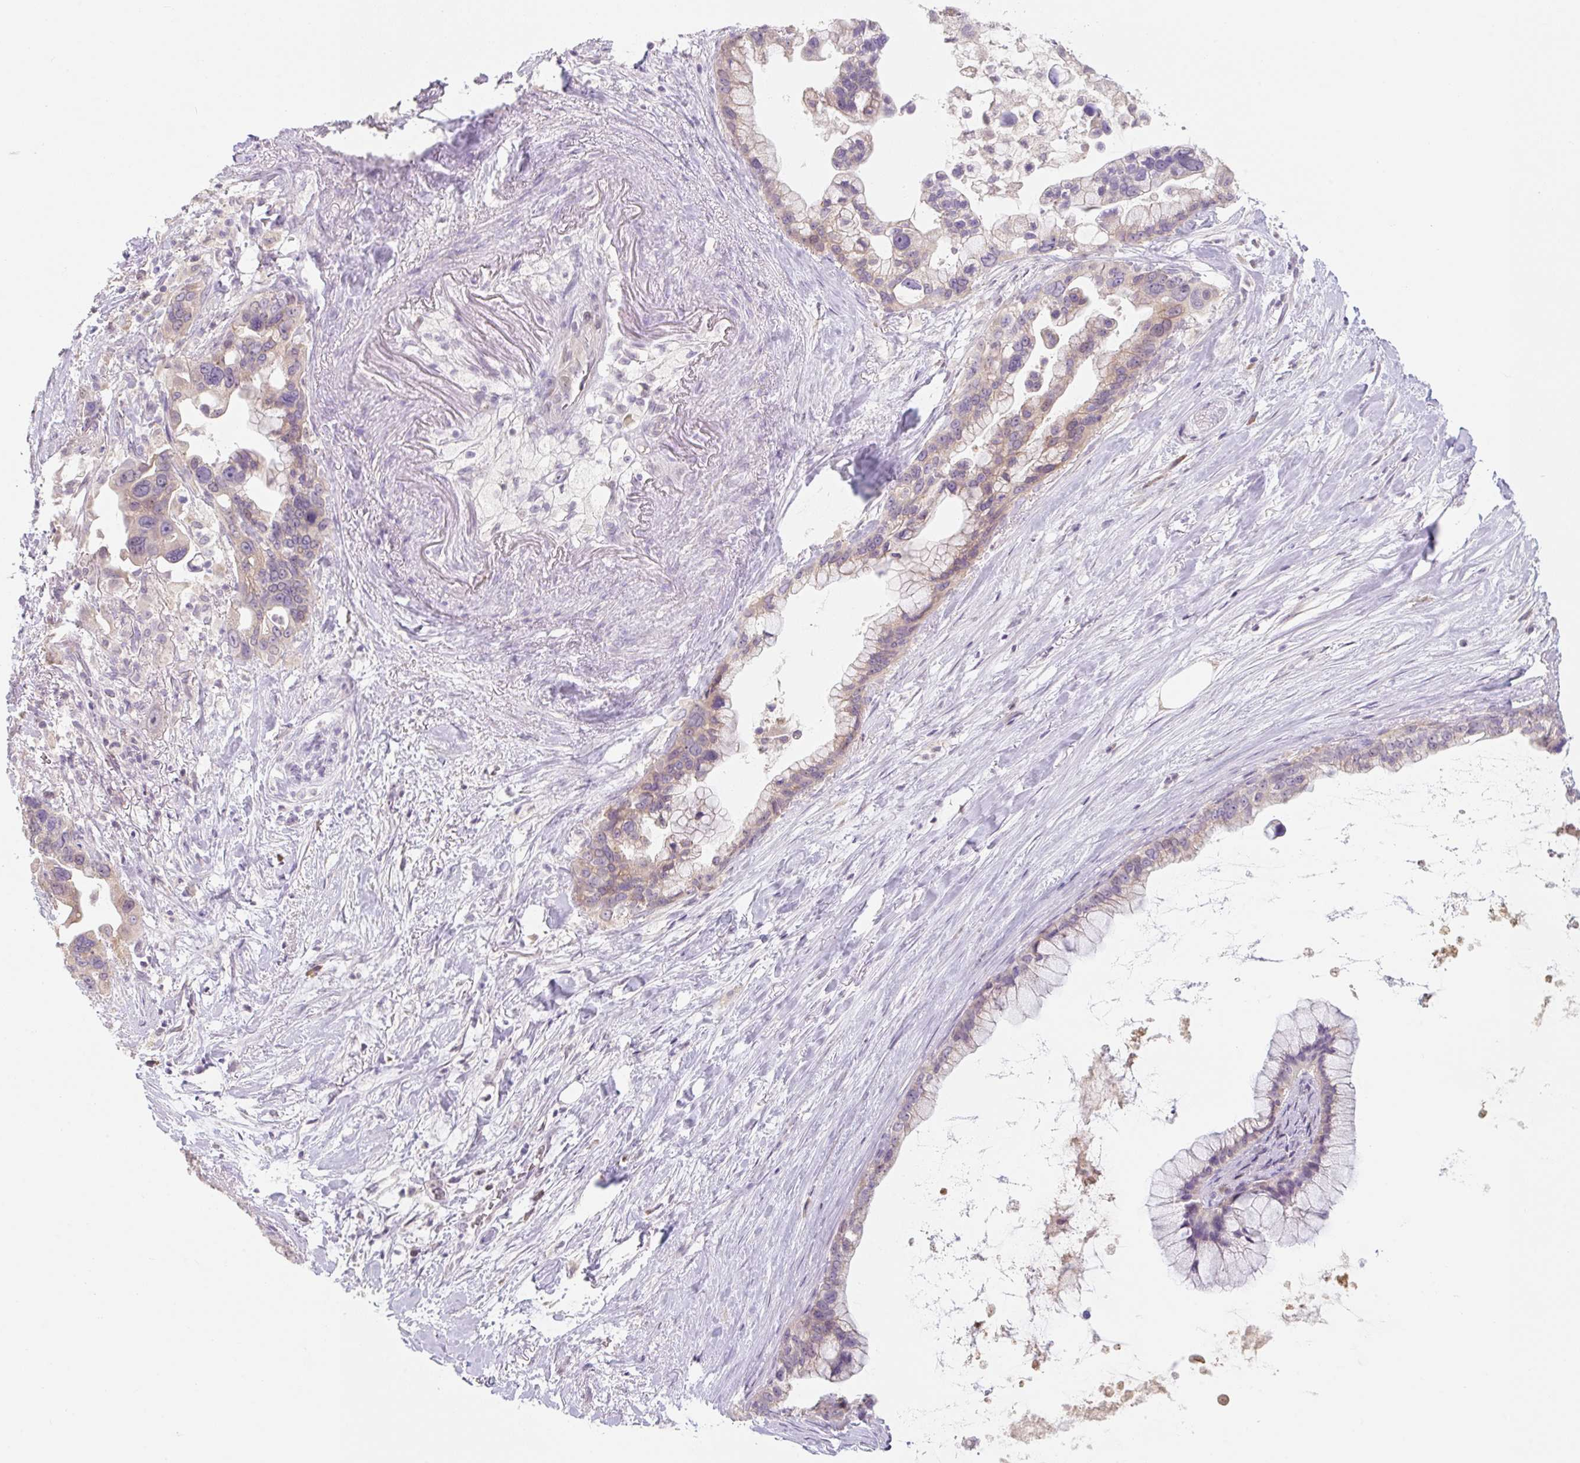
{"staining": {"intensity": "weak", "quantity": "25%-75%", "location": "cytoplasmic/membranous"}, "tissue": "pancreatic cancer", "cell_type": "Tumor cells", "image_type": "cancer", "snomed": [{"axis": "morphology", "description": "Adenocarcinoma, NOS"}, {"axis": "topography", "description": "Pancreas"}], "caption": "Brown immunohistochemical staining in pancreatic cancer reveals weak cytoplasmic/membranous staining in approximately 25%-75% of tumor cells.", "gene": "MIA2", "patient": {"sex": "female", "age": 83}}